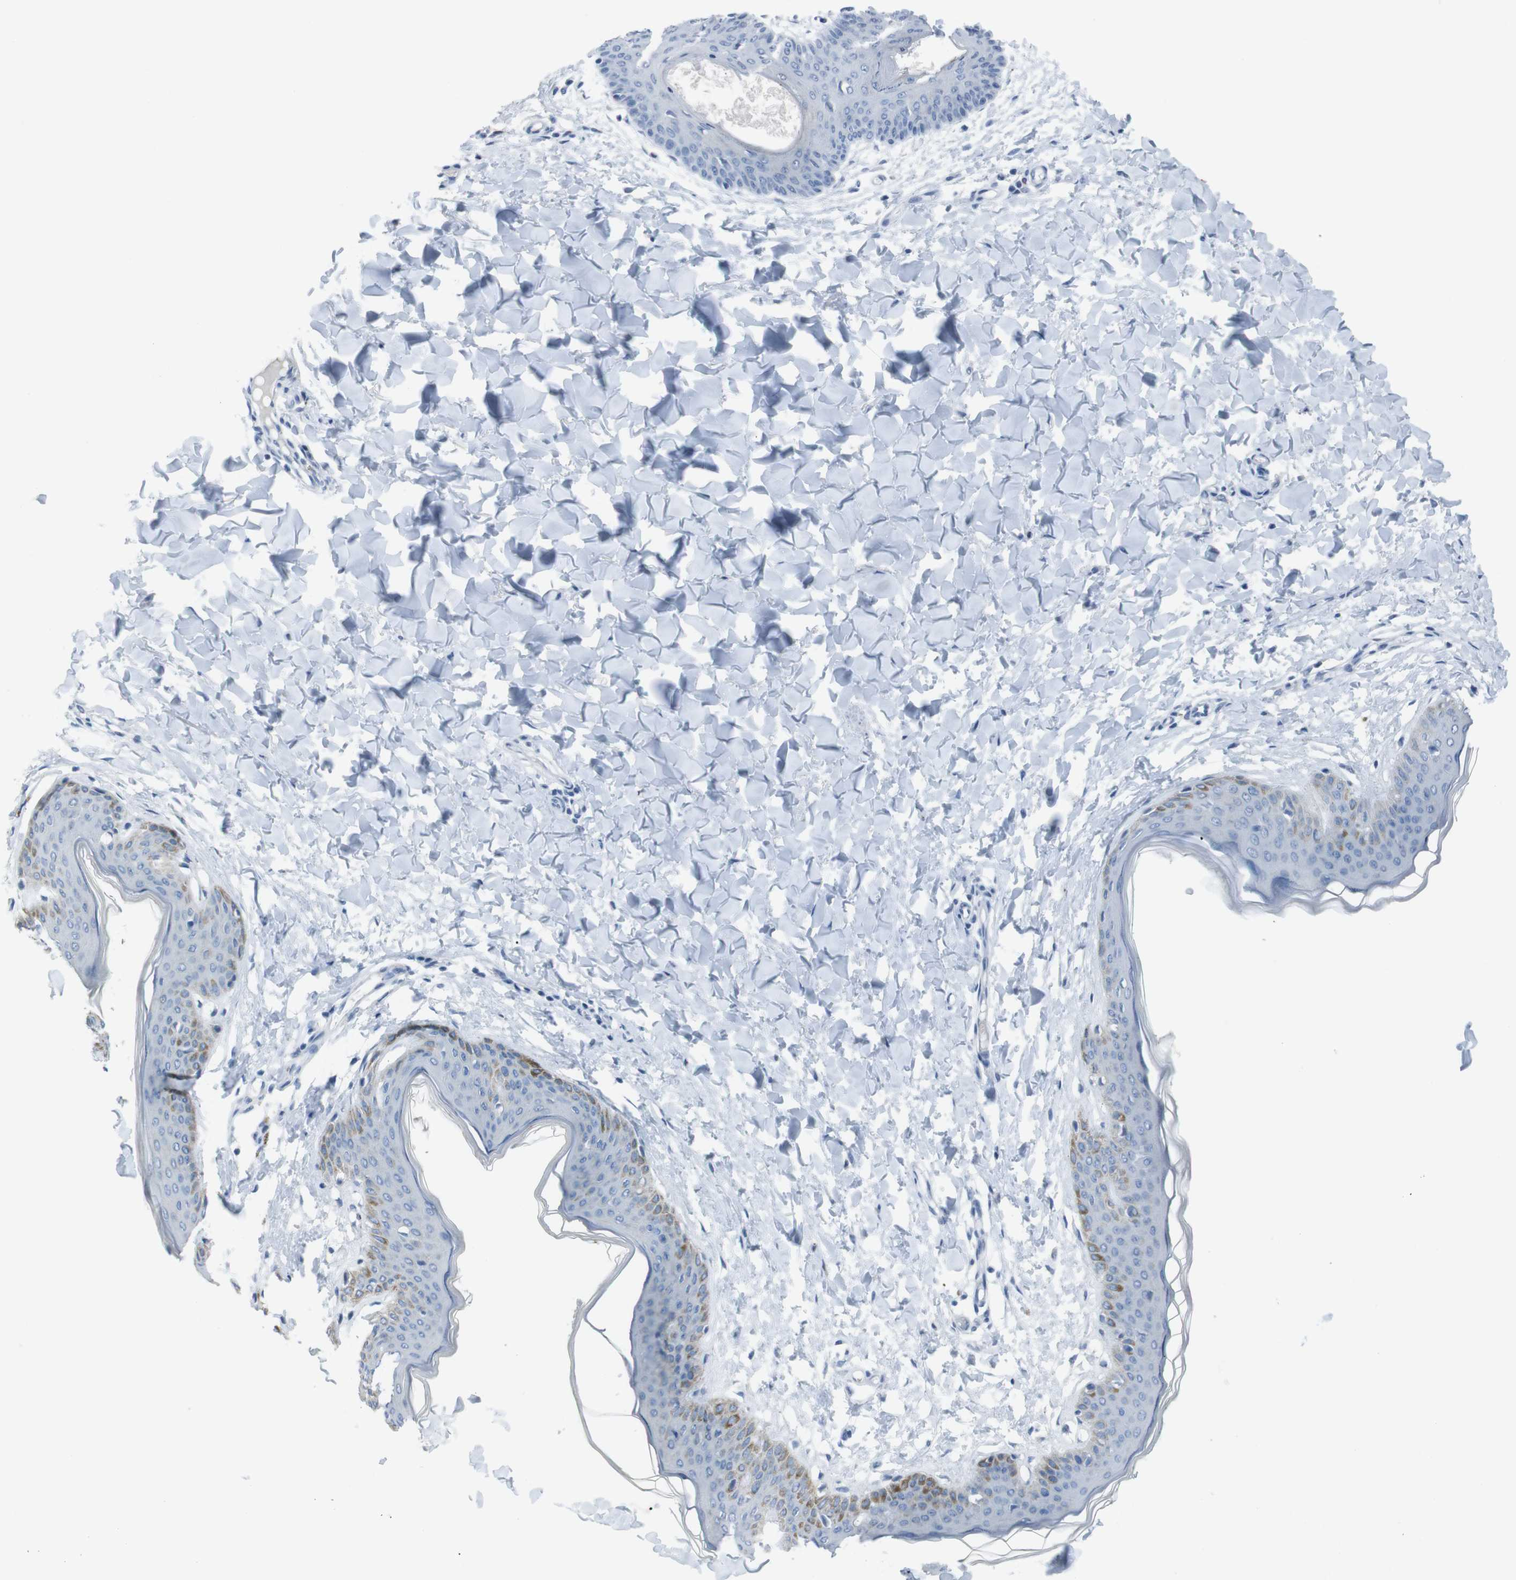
{"staining": {"intensity": "negative", "quantity": "none", "location": "none"}, "tissue": "skin", "cell_type": "Fibroblasts", "image_type": "normal", "snomed": [{"axis": "morphology", "description": "Normal tissue, NOS"}, {"axis": "topography", "description": "Skin"}], "caption": "Human skin stained for a protein using immunohistochemistry (IHC) shows no expression in fibroblasts.", "gene": "ST6GAL1", "patient": {"sex": "female", "age": 17}}